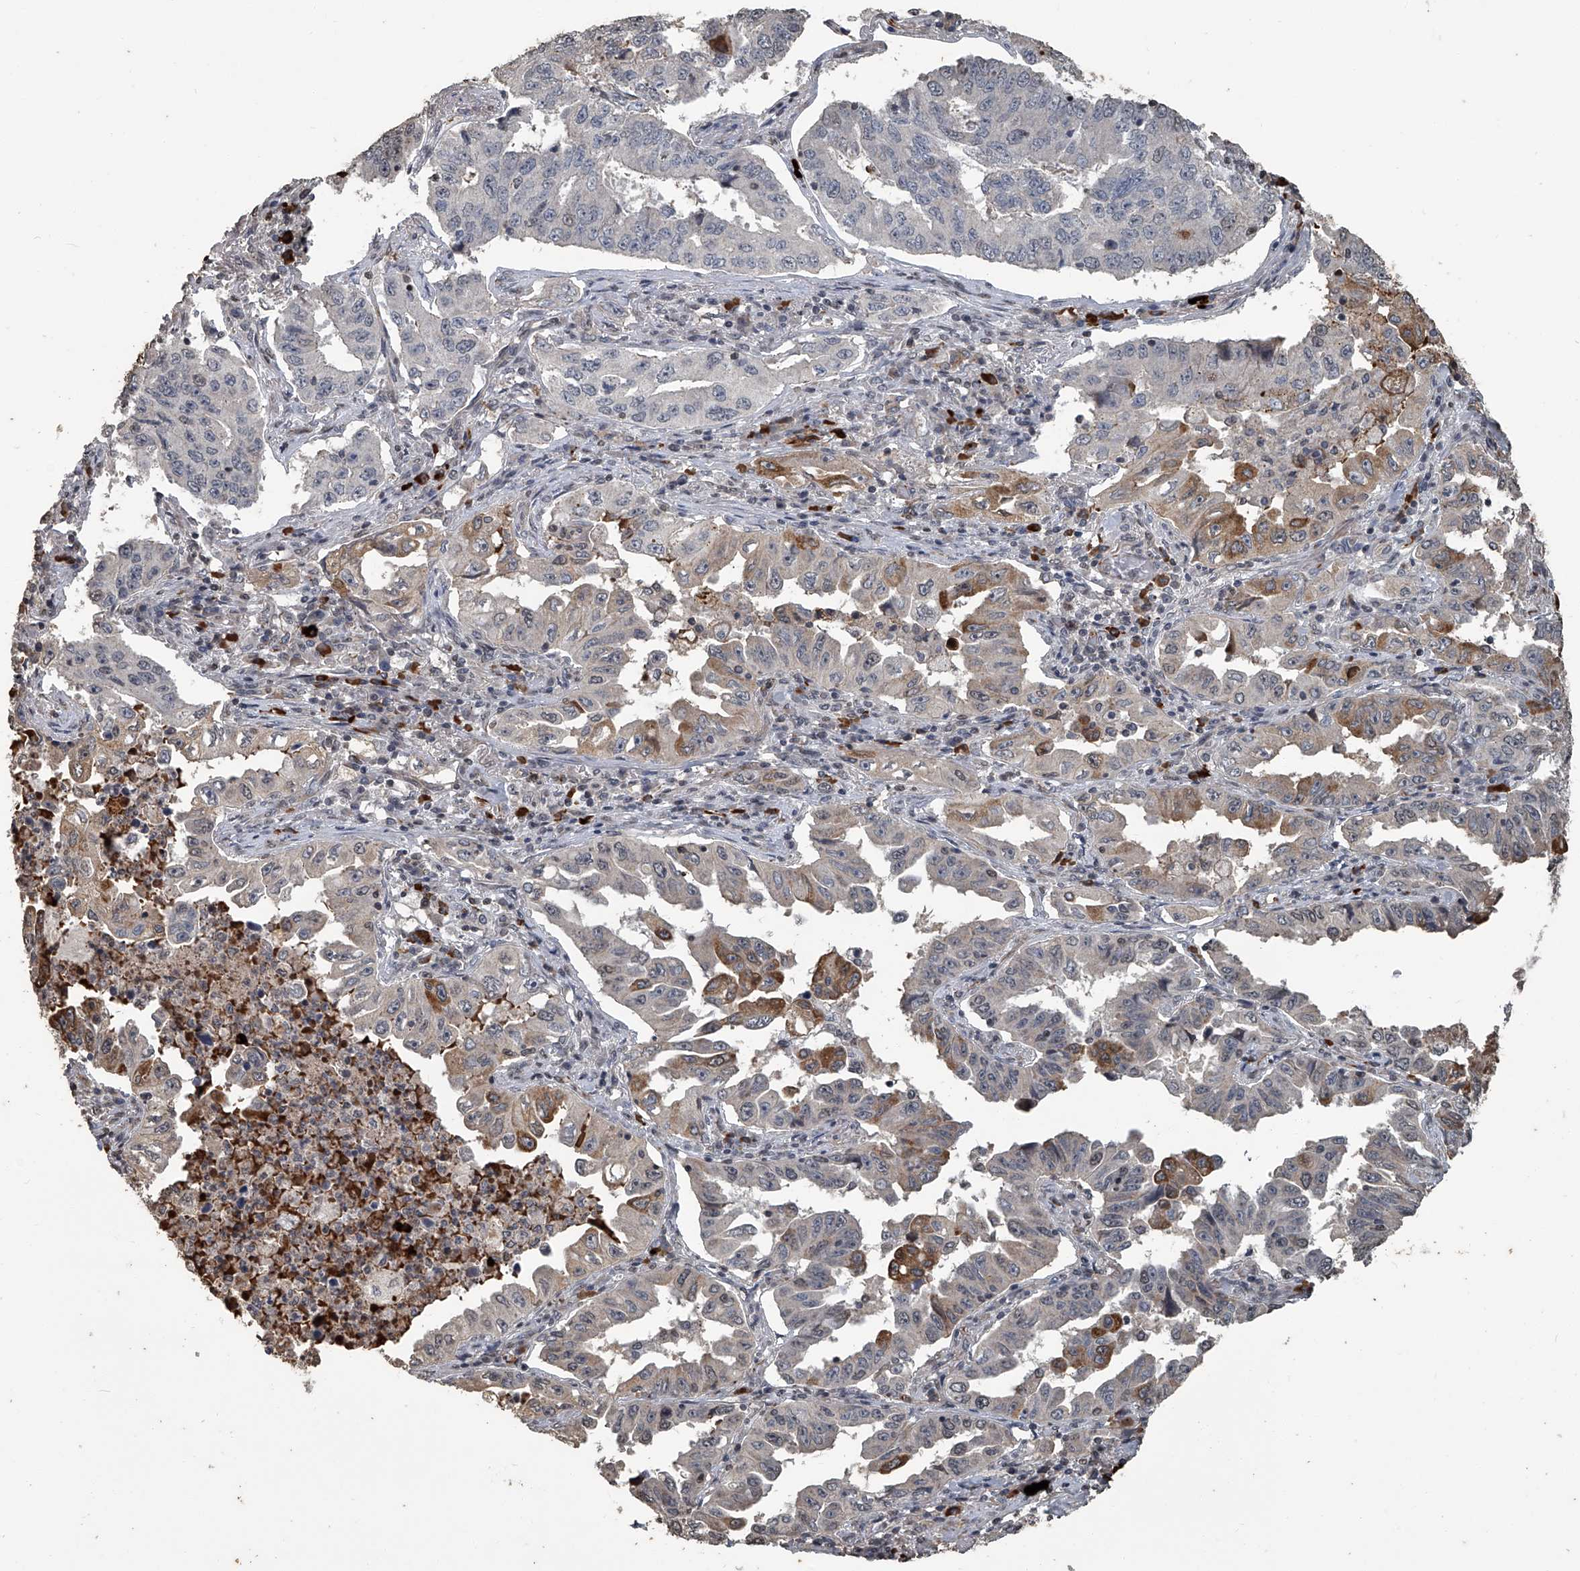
{"staining": {"intensity": "moderate", "quantity": "<25%", "location": "cytoplasmic/membranous"}, "tissue": "lung cancer", "cell_type": "Tumor cells", "image_type": "cancer", "snomed": [{"axis": "morphology", "description": "Adenocarcinoma, NOS"}, {"axis": "topography", "description": "Lung"}], "caption": "High-magnification brightfield microscopy of lung adenocarcinoma stained with DAB (3,3'-diaminobenzidine) (brown) and counterstained with hematoxylin (blue). tumor cells exhibit moderate cytoplasmic/membranous expression is identified in about<25% of cells. The staining was performed using DAB (3,3'-diaminobenzidine) to visualize the protein expression in brown, while the nuclei were stained in blue with hematoxylin (Magnification: 20x).", "gene": "GPR132", "patient": {"sex": "female", "age": 51}}